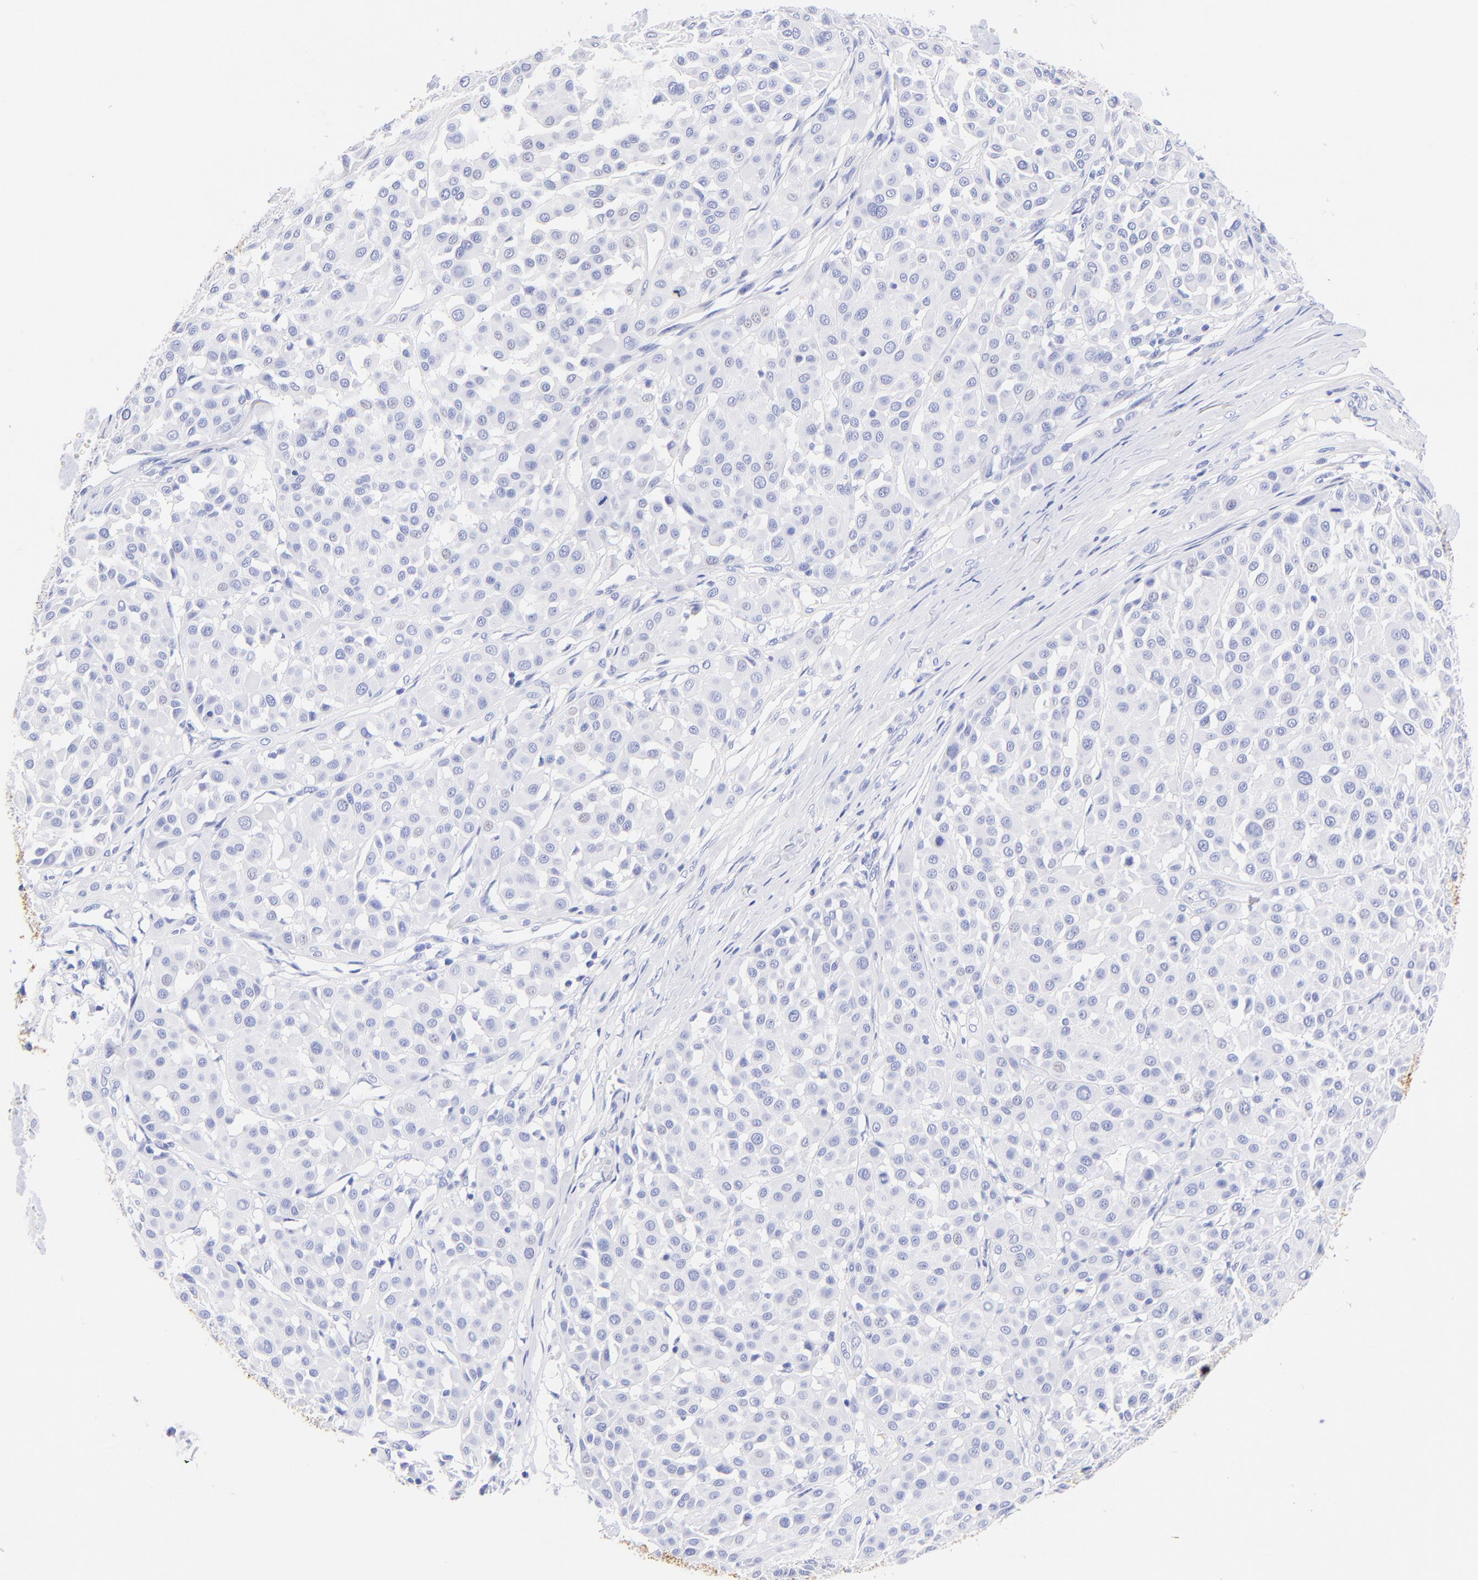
{"staining": {"intensity": "negative", "quantity": "none", "location": "none"}, "tissue": "melanoma", "cell_type": "Tumor cells", "image_type": "cancer", "snomed": [{"axis": "morphology", "description": "Malignant melanoma, Metastatic site"}, {"axis": "topography", "description": "Soft tissue"}], "caption": "Immunohistochemical staining of human malignant melanoma (metastatic site) demonstrates no significant expression in tumor cells.", "gene": "KRT19", "patient": {"sex": "male", "age": 41}}